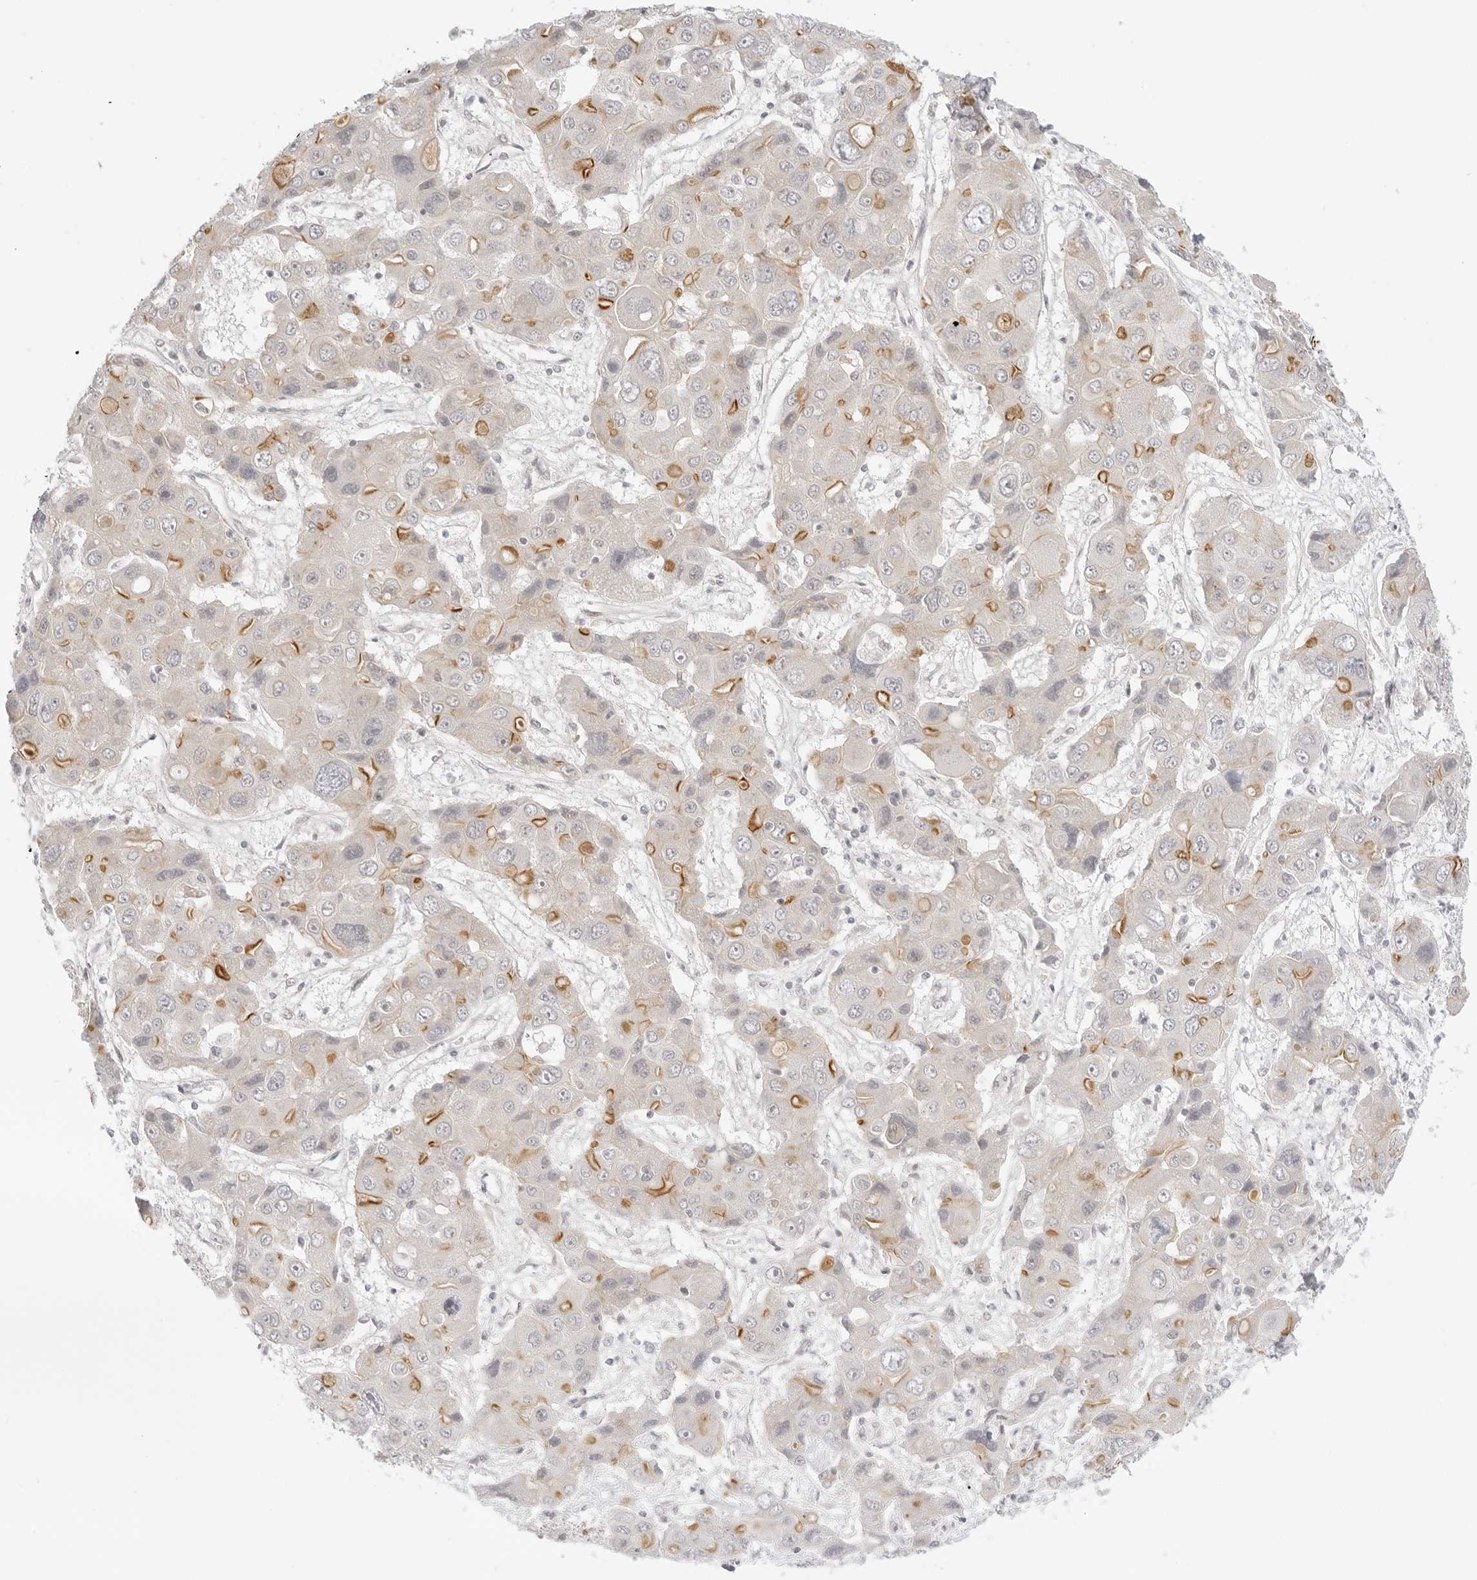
{"staining": {"intensity": "moderate", "quantity": "25%-75%", "location": "cytoplasmic/membranous"}, "tissue": "liver cancer", "cell_type": "Tumor cells", "image_type": "cancer", "snomed": [{"axis": "morphology", "description": "Cholangiocarcinoma"}, {"axis": "topography", "description": "Liver"}], "caption": "Immunohistochemistry (DAB) staining of liver cholangiocarcinoma displays moderate cytoplasmic/membranous protein positivity in approximately 25%-75% of tumor cells.", "gene": "MED18", "patient": {"sex": "male", "age": 67}}